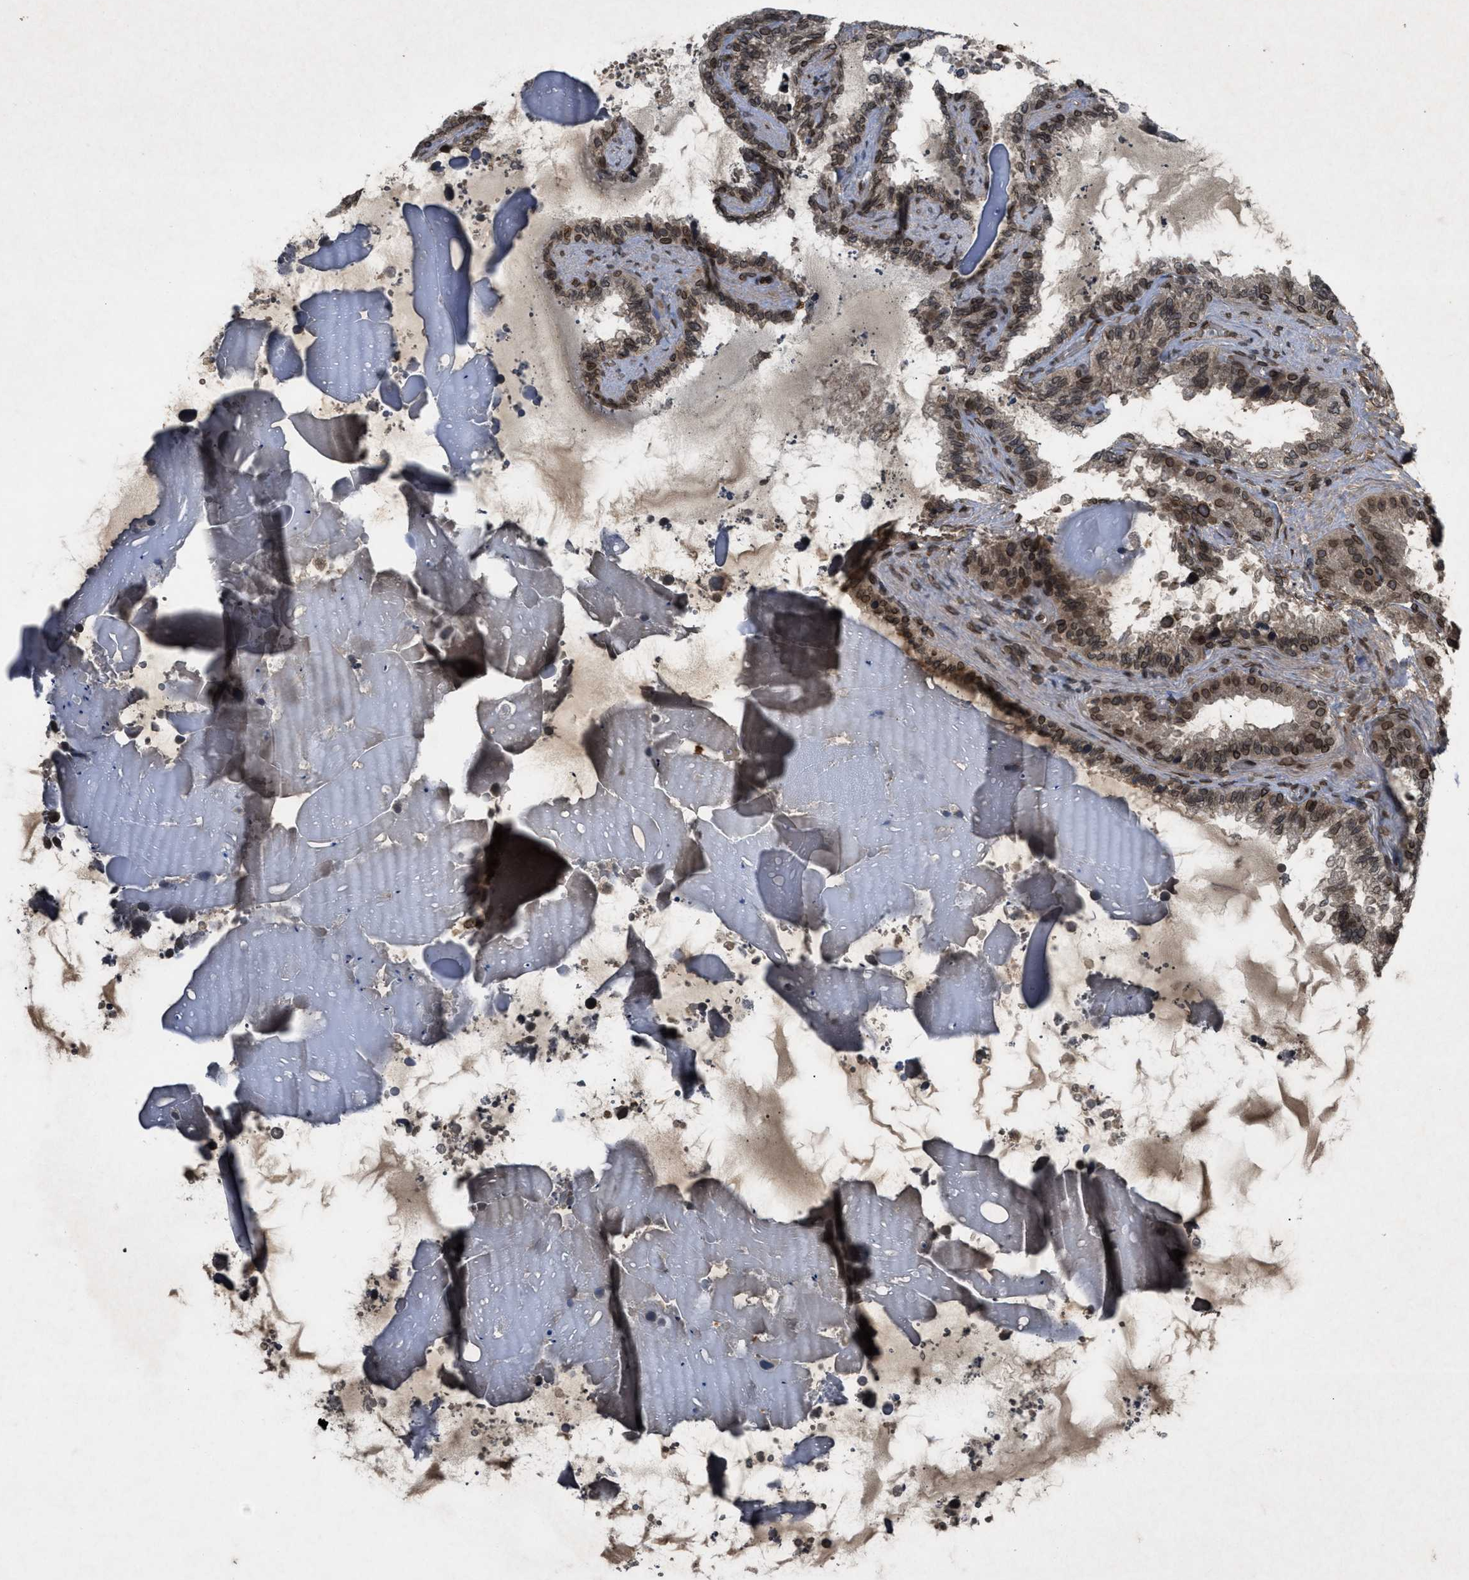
{"staining": {"intensity": "moderate", "quantity": ">75%", "location": "cytoplasmic/membranous,nuclear"}, "tissue": "seminal vesicle", "cell_type": "Glandular cells", "image_type": "normal", "snomed": [{"axis": "morphology", "description": "Normal tissue, NOS"}, {"axis": "topography", "description": "Seminal veicle"}], "caption": "About >75% of glandular cells in unremarkable seminal vesicle show moderate cytoplasmic/membranous,nuclear protein expression as visualized by brown immunohistochemical staining.", "gene": "CRY1", "patient": {"sex": "male", "age": 46}}